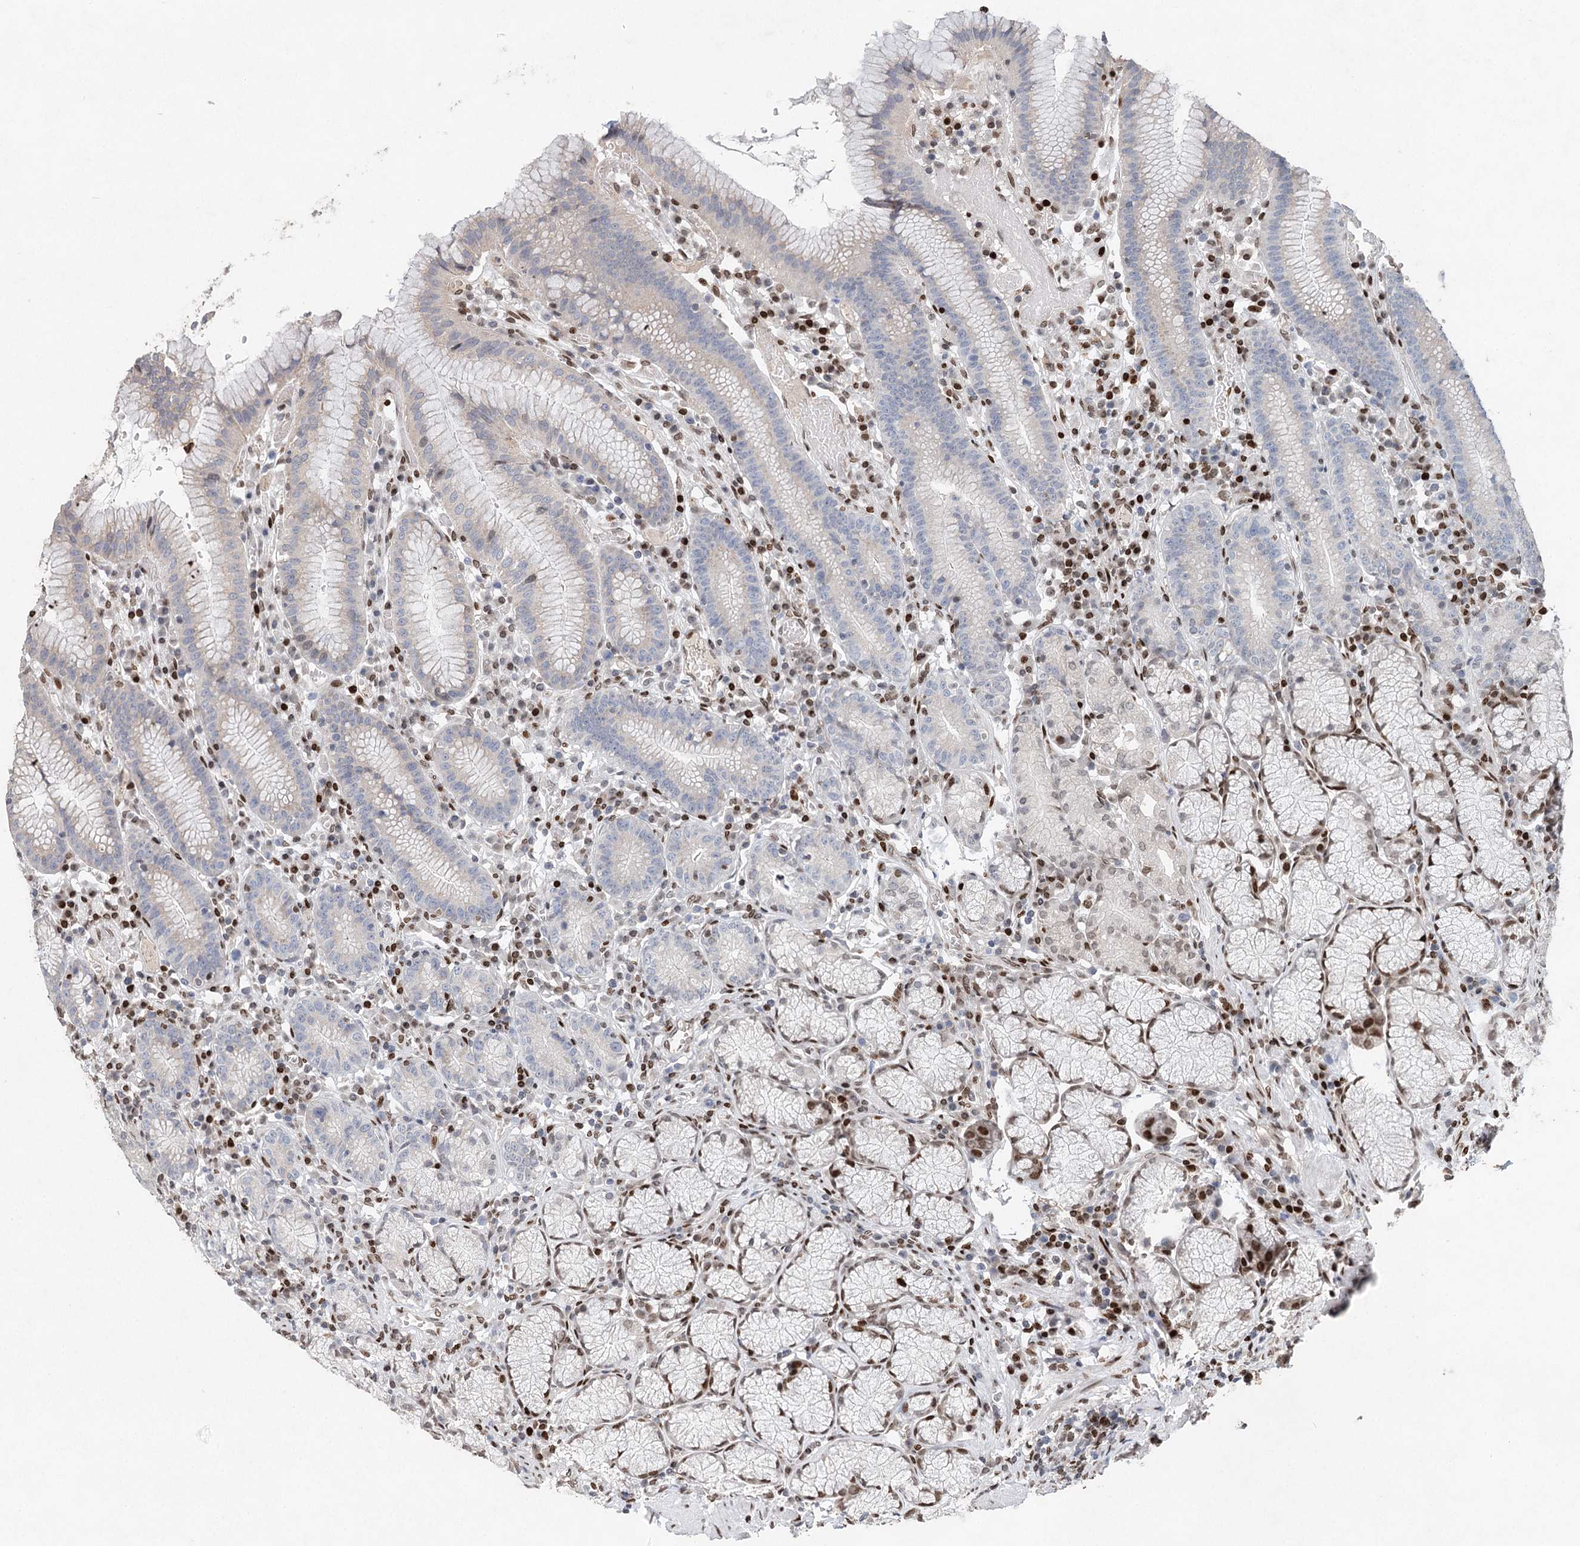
{"staining": {"intensity": "weak", "quantity": "<25%", "location": "nuclear"}, "tissue": "stomach", "cell_type": "Glandular cells", "image_type": "normal", "snomed": [{"axis": "morphology", "description": "Normal tissue, NOS"}, {"axis": "topography", "description": "Stomach"}], "caption": "Immunohistochemistry of benign human stomach reveals no expression in glandular cells.", "gene": "FRMD4A", "patient": {"sex": "male", "age": 55}}